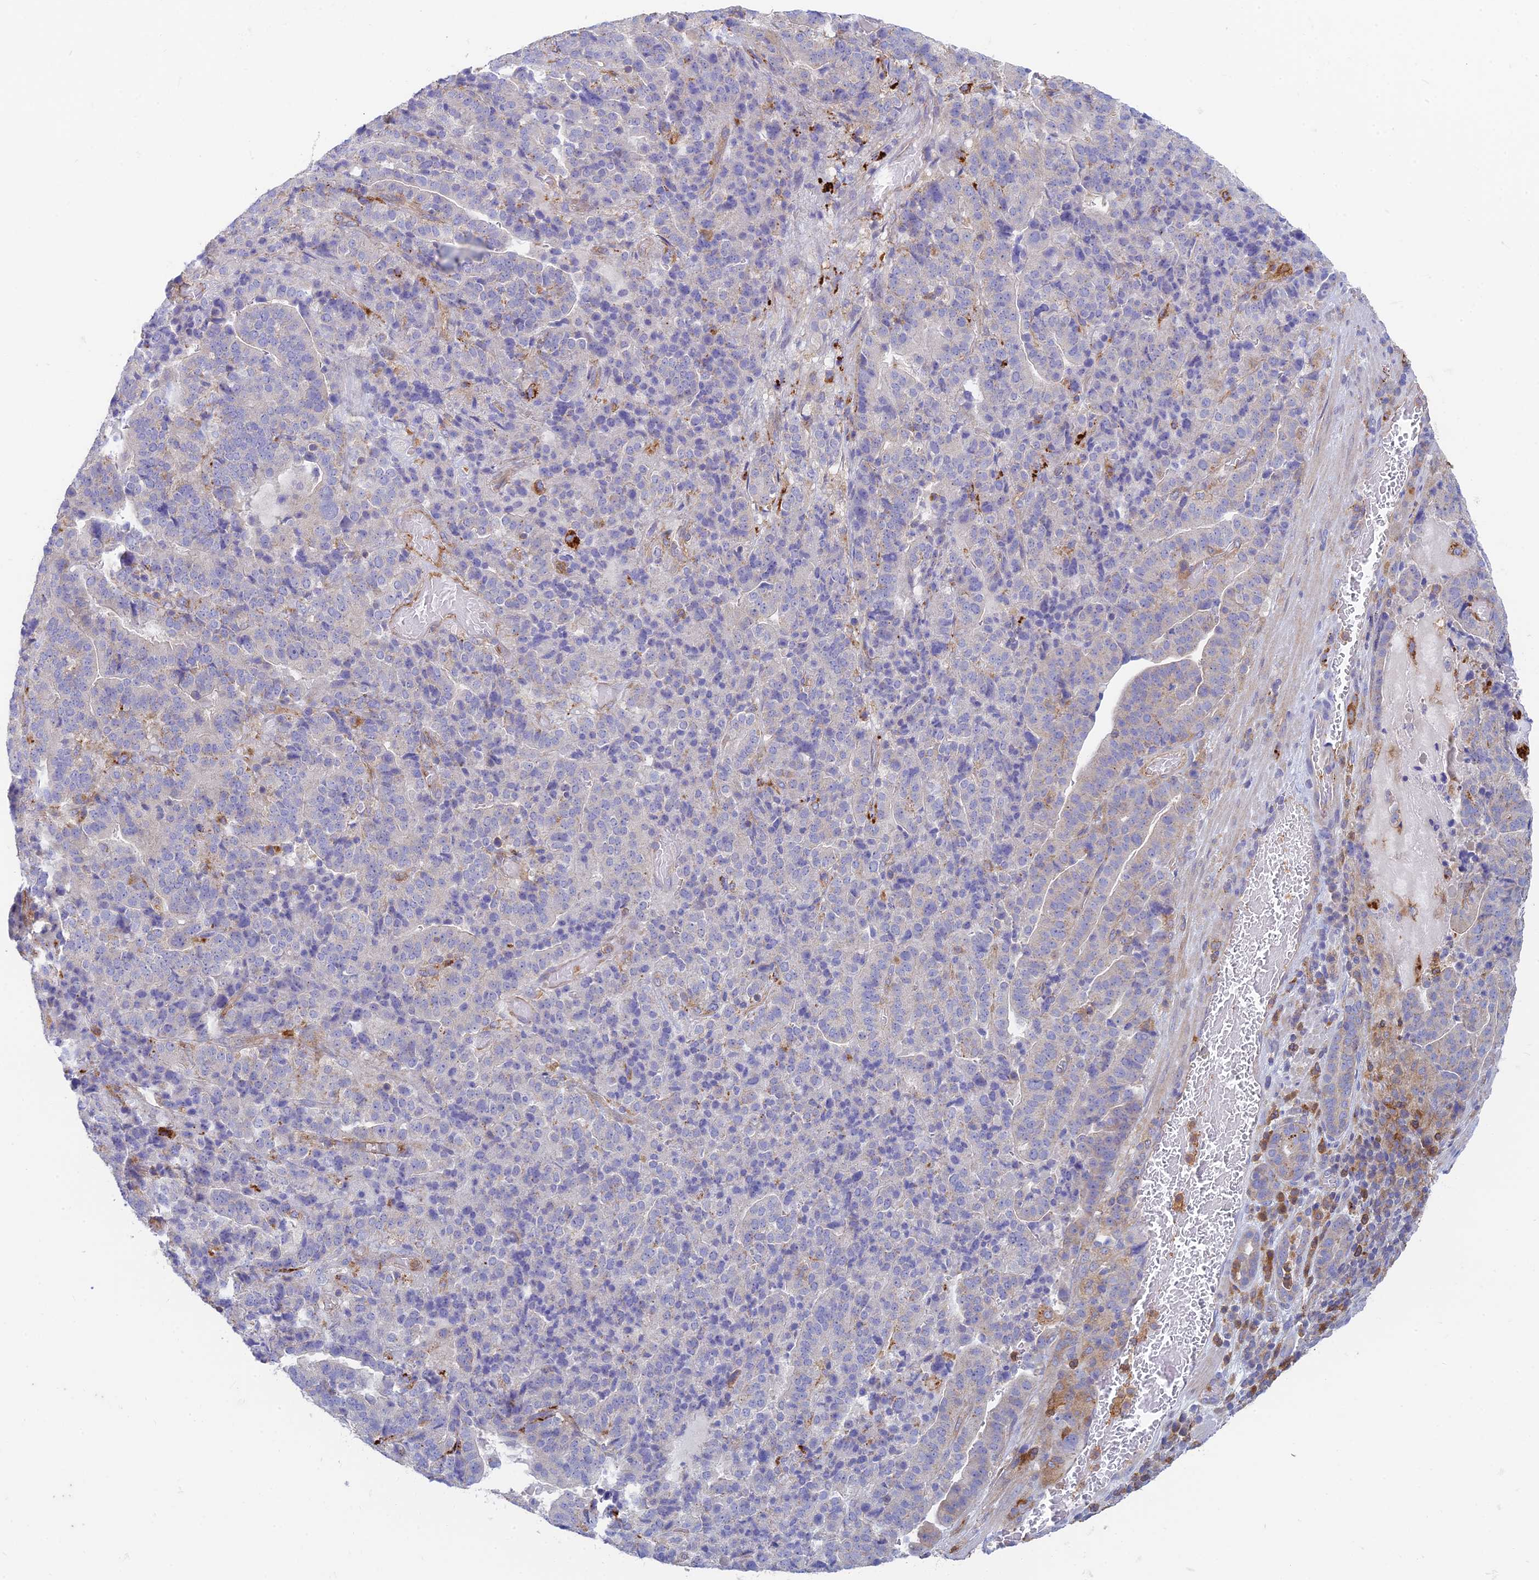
{"staining": {"intensity": "negative", "quantity": "none", "location": "none"}, "tissue": "stomach cancer", "cell_type": "Tumor cells", "image_type": "cancer", "snomed": [{"axis": "morphology", "description": "Adenocarcinoma, NOS"}, {"axis": "topography", "description": "Stomach"}], "caption": "The image demonstrates no significant positivity in tumor cells of stomach cancer (adenocarcinoma).", "gene": "STRN4", "patient": {"sex": "male", "age": 48}}